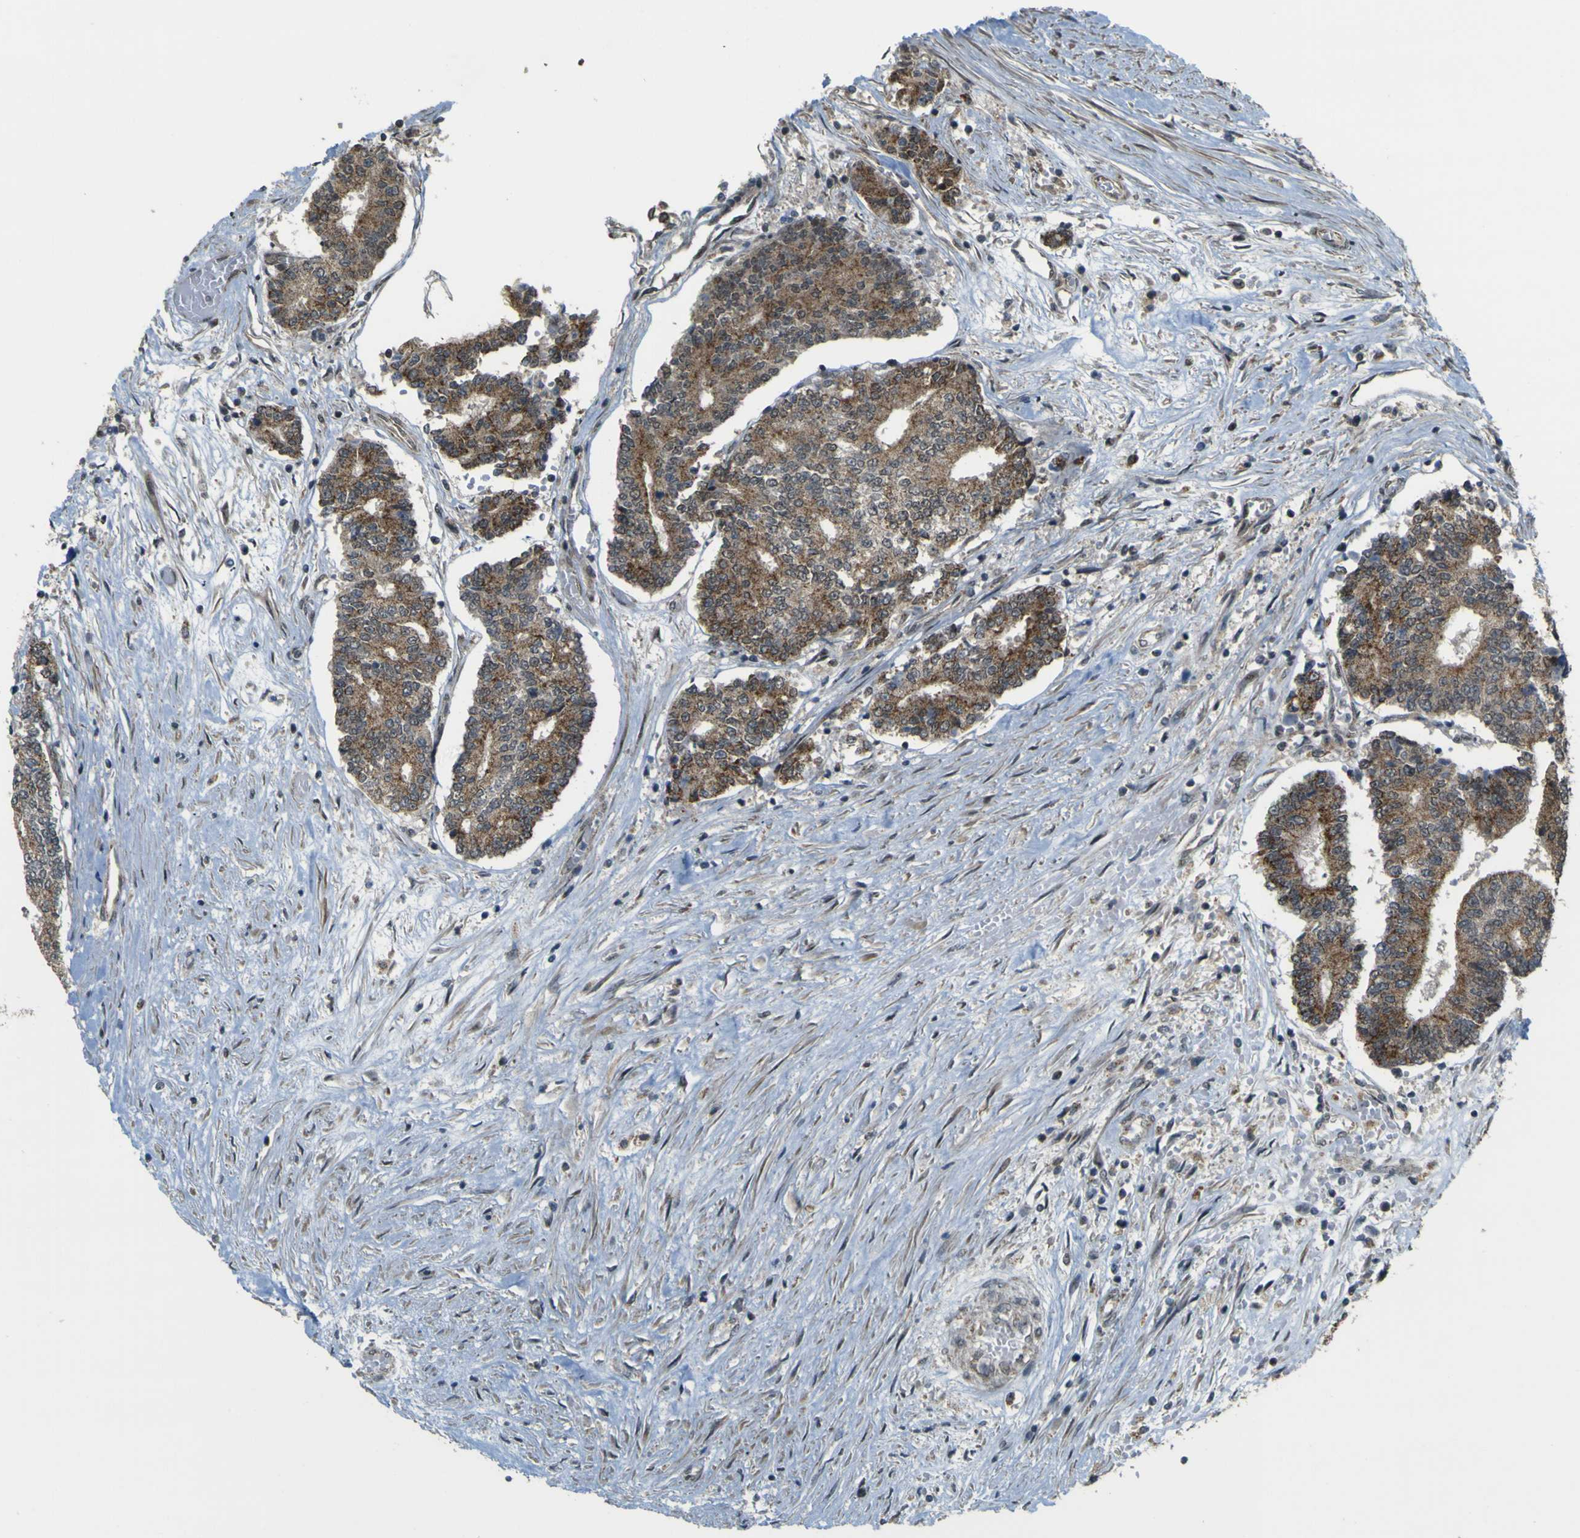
{"staining": {"intensity": "moderate", "quantity": ">75%", "location": "cytoplasmic/membranous"}, "tissue": "prostate cancer", "cell_type": "Tumor cells", "image_type": "cancer", "snomed": [{"axis": "morphology", "description": "Normal tissue, NOS"}, {"axis": "morphology", "description": "Adenocarcinoma, High grade"}, {"axis": "topography", "description": "Prostate"}, {"axis": "topography", "description": "Seminal veicle"}], "caption": "Immunohistochemical staining of adenocarcinoma (high-grade) (prostate) shows medium levels of moderate cytoplasmic/membranous positivity in about >75% of tumor cells.", "gene": "ACBD5", "patient": {"sex": "male", "age": 55}}